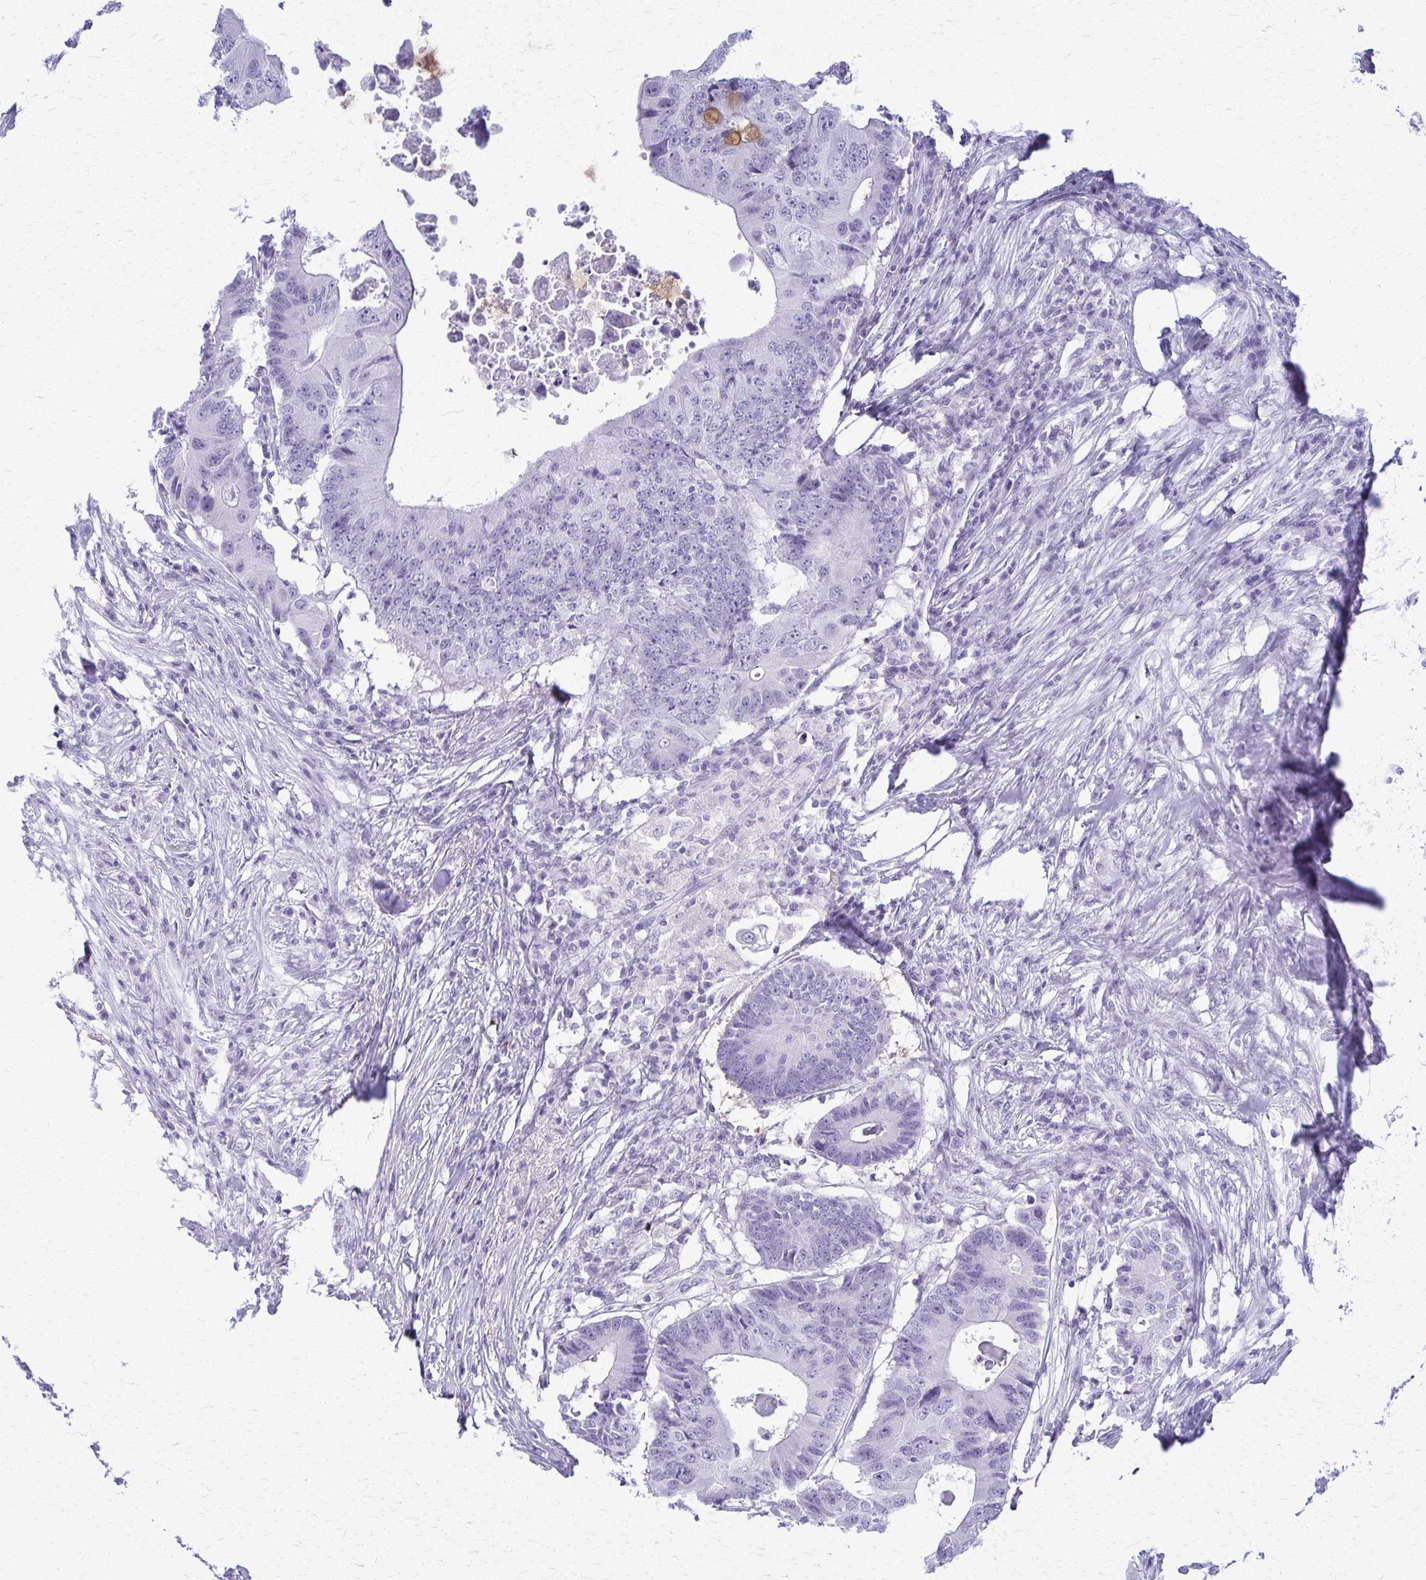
{"staining": {"intensity": "negative", "quantity": "none", "location": "none"}, "tissue": "colorectal cancer", "cell_type": "Tumor cells", "image_type": "cancer", "snomed": [{"axis": "morphology", "description": "Adenocarcinoma, NOS"}, {"axis": "topography", "description": "Colon"}], "caption": "Adenocarcinoma (colorectal) was stained to show a protein in brown. There is no significant expression in tumor cells. The staining is performed using DAB brown chromogen with nuclei counter-stained in using hematoxylin.", "gene": "ACSM2B", "patient": {"sex": "male", "age": 71}}